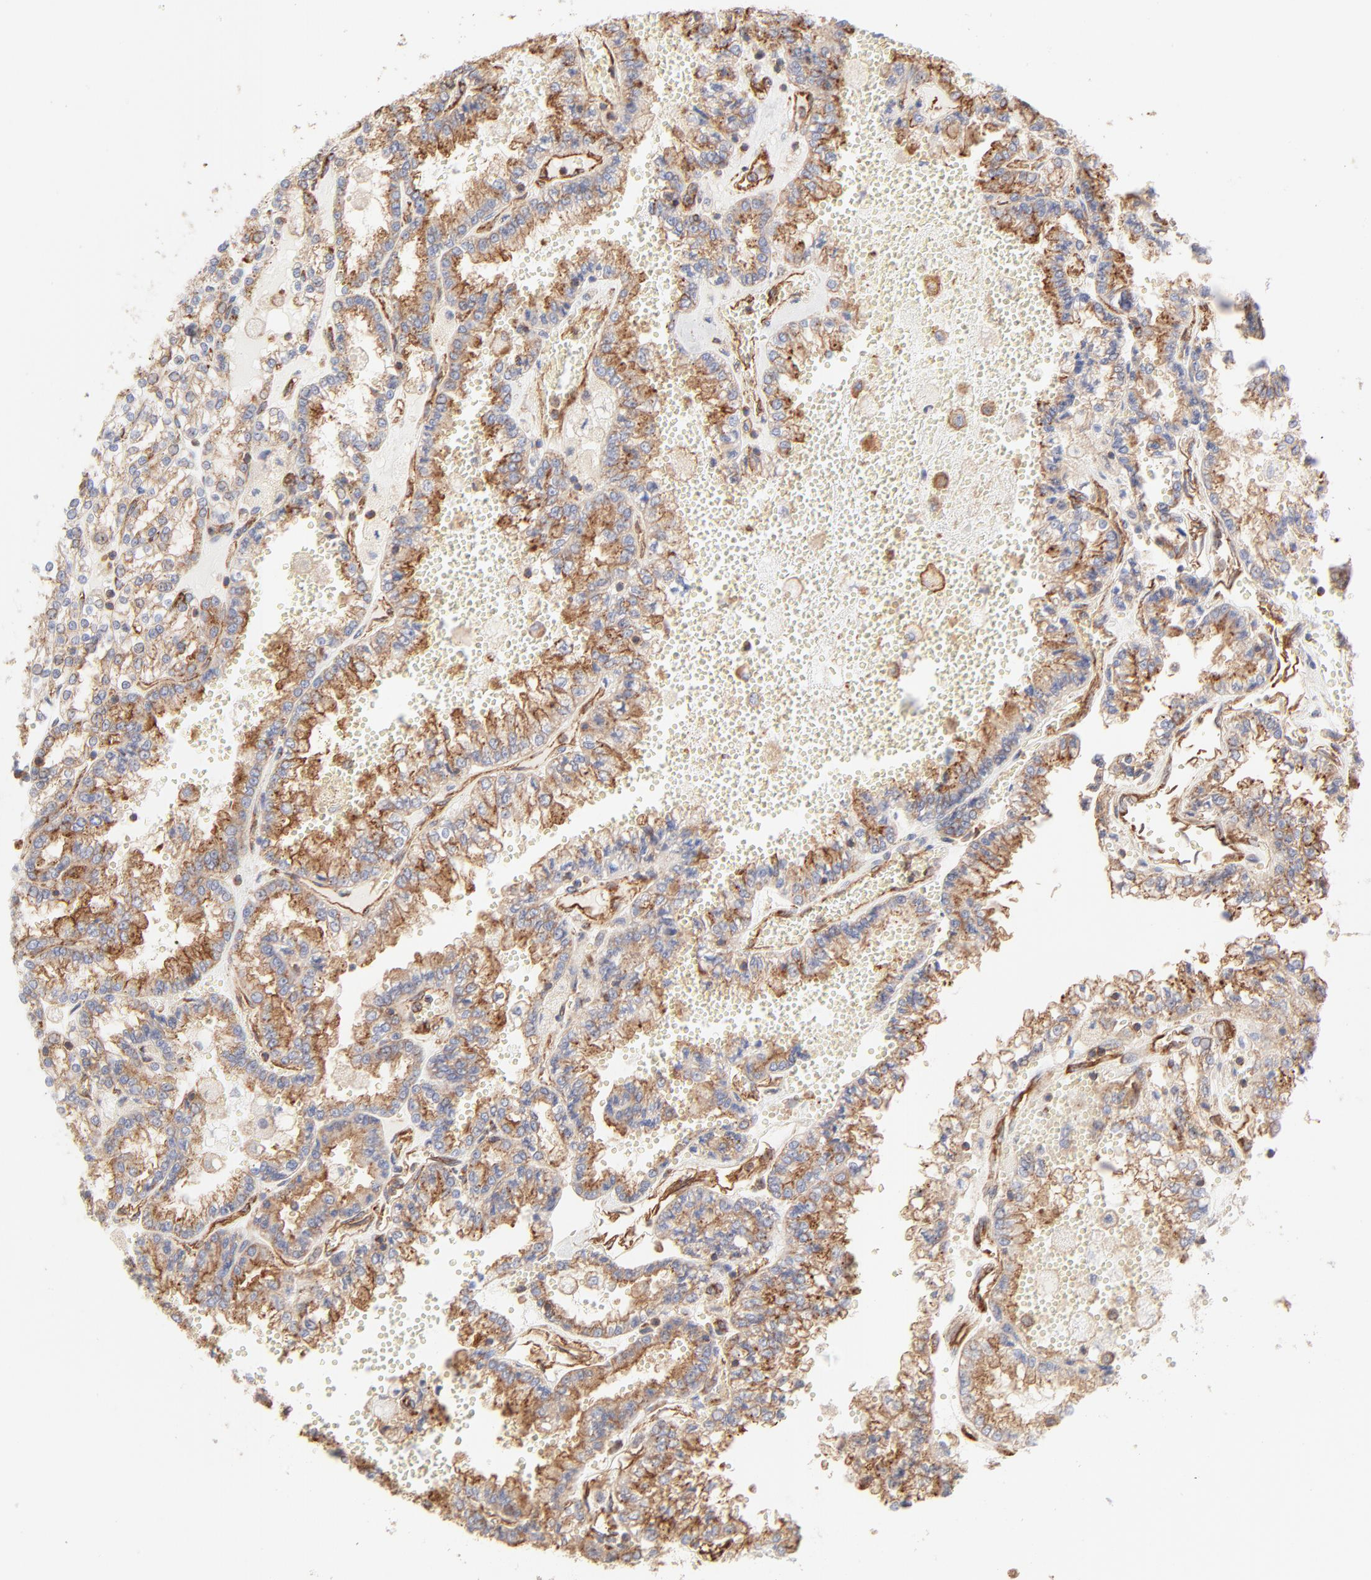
{"staining": {"intensity": "moderate", "quantity": ">75%", "location": "cytoplasmic/membranous"}, "tissue": "renal cancer", "cell_type": "Tumor cells", "image_type": "cancer", "snomed": [{"axis": "morphology", "description": "Adenocarcinoma, NOS"}, {"axis": "topography", "description": "Kidney"}], "caption": "A high-resolution image shows immunohistochemistry (IHC) staining of renal adenocarcinoma, which exhibits moderate cytoplasmic/membranous staining in about >75% of tumor cells.", "gene": "CLTB", "patient": {"sex": "female", "age": 56}}